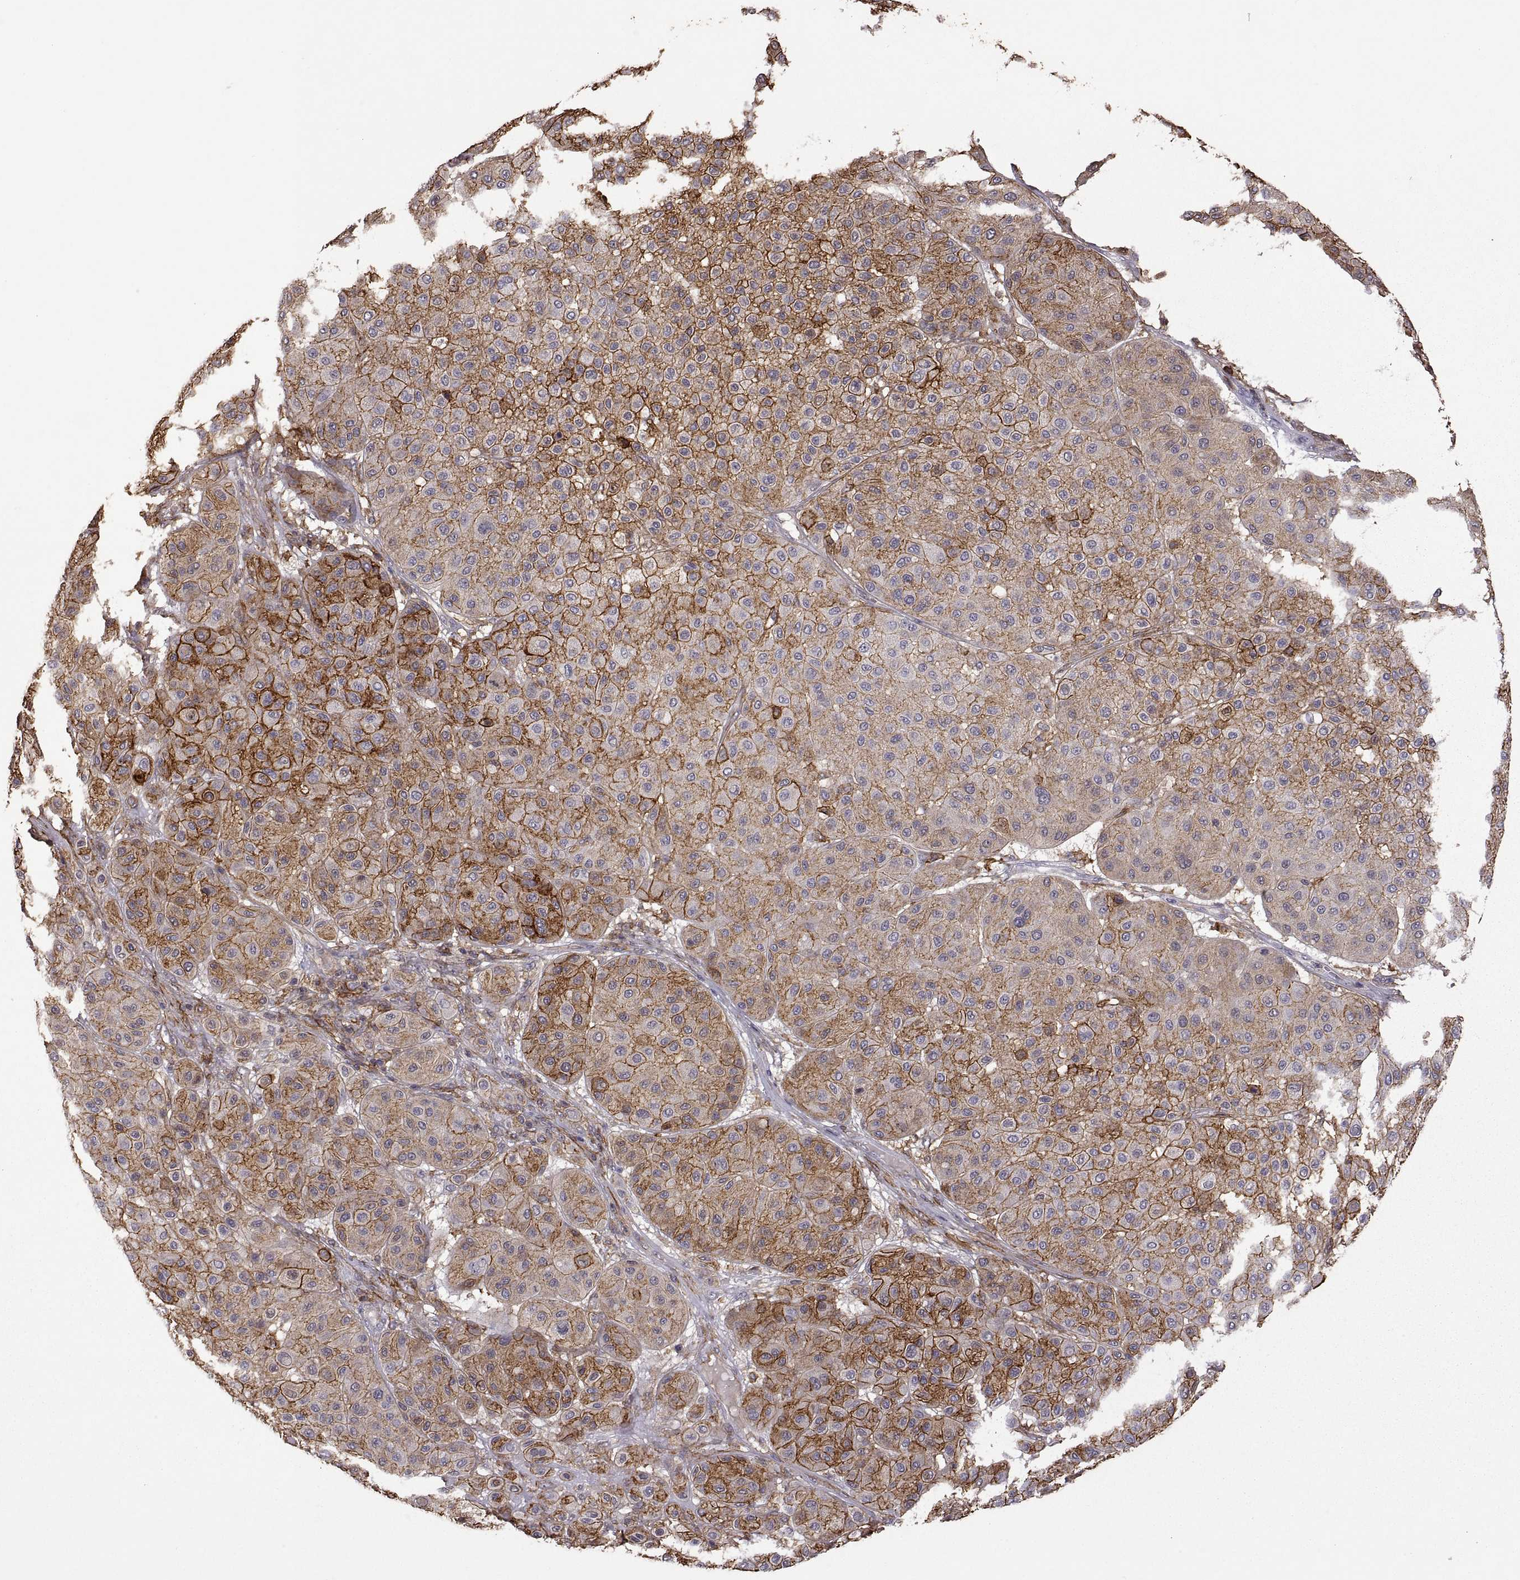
{"staining": {"intensity": "moderate", "quantity": "25%-75%", "location": "cytoplasmic/membranous"}, "tissue": "melanoma", "cell_type": "Tumor cells", "image_type": "cancer", "snomed": [{"axis": "morphology", "description": "Malignant melanoma, Metastatic site"}, {"axis": "topography", "description": "Smooth muscle"}], "caption": "Immunohistochemistry (IHC) image of neoplastic tissue: human malignant melanoma (metastatic site) stained using immunohistochemistry (IHC) displays medium levels of moderate protein expression localized specifically in the cytoplasmic/membranous of tumor cells, appearing as a cytoplasmic/membranous brown color.", "gene": "S100A10", "patient": {"sex": "male", "age": 41}}